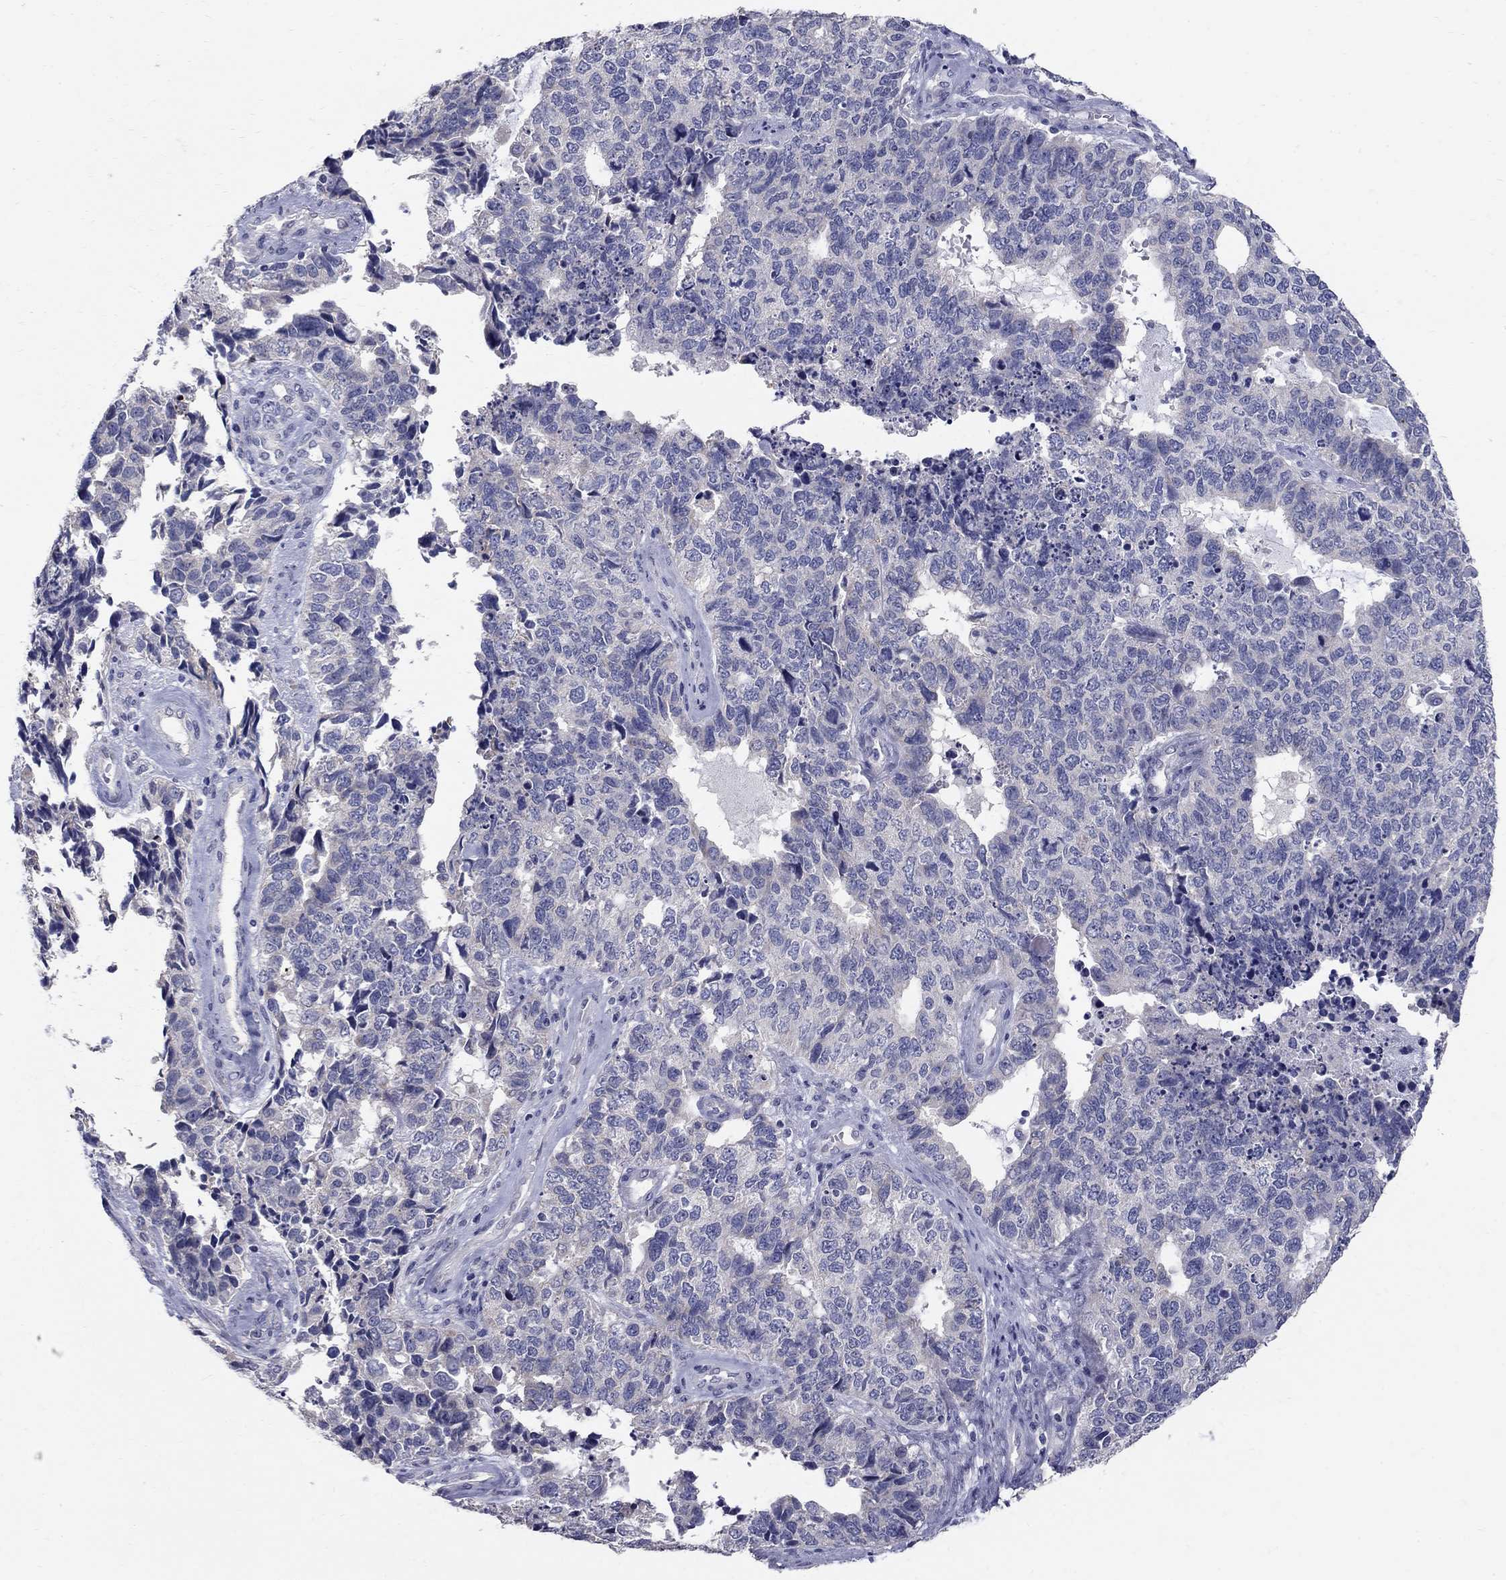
{"staining": {"intensity": "negative", "quantity": "none", "location": "none"}, "tissue": "cervical cancer", "cell_type": "Tumor cells", "image_type": "cancer", "snomed": [{"axis": "morphology", "description": "Squamous cell carcinoma, NOS"}, {"axis": "topography", "description": "Cervix"}], "caption": "A high-resolution photomicrograph shows immunohistochemistry staining of cervical squamous cell carcinoma, which demonstrates no significant expression in tumor cells. Brightfield microscopy of IHC stained with DAB (brown) and hematoxylin (blue), captured at high magnification.", "gene": "TP53TG5", "patient": {"sex": "female", "age": 63}}